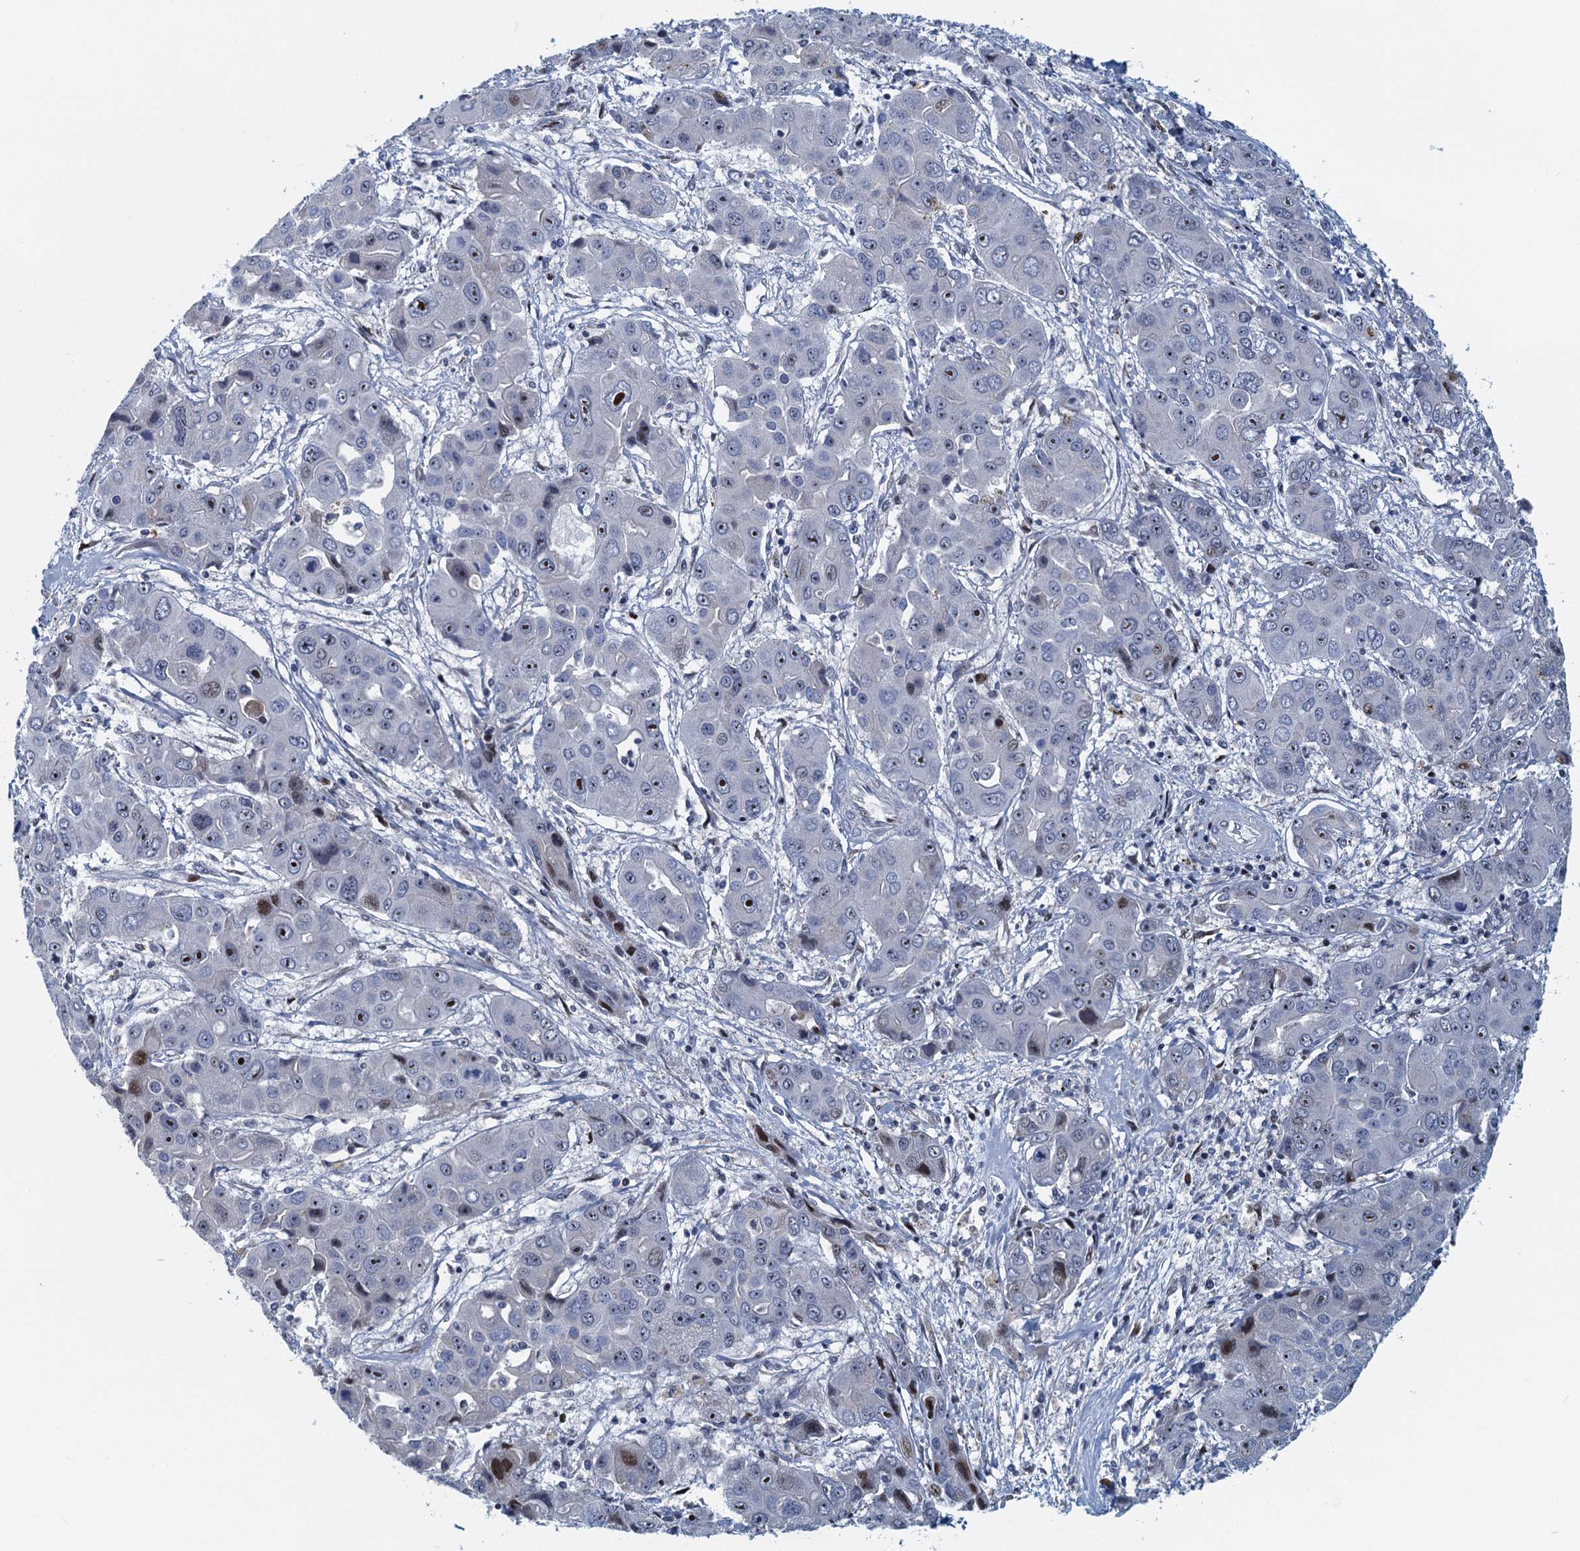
{"staining": {"intensity": "weak", "quantity": "<25%", "location": "nuclear"}, "tissue": "liver cancer", "cell_type": "Tumor cells", "image_type": "cancer", "snomed": [{"axis": "morphology", "description": "Cholangiocarcinoma"}, {"axis": "topography", "description": "Liver"}], "caption": "There is no significant expression in tumor cells of liver cancer (cholangiocarcinoma).", "gene": "ANKRD13D", "patient": {"sex": "male", "age": 67}}